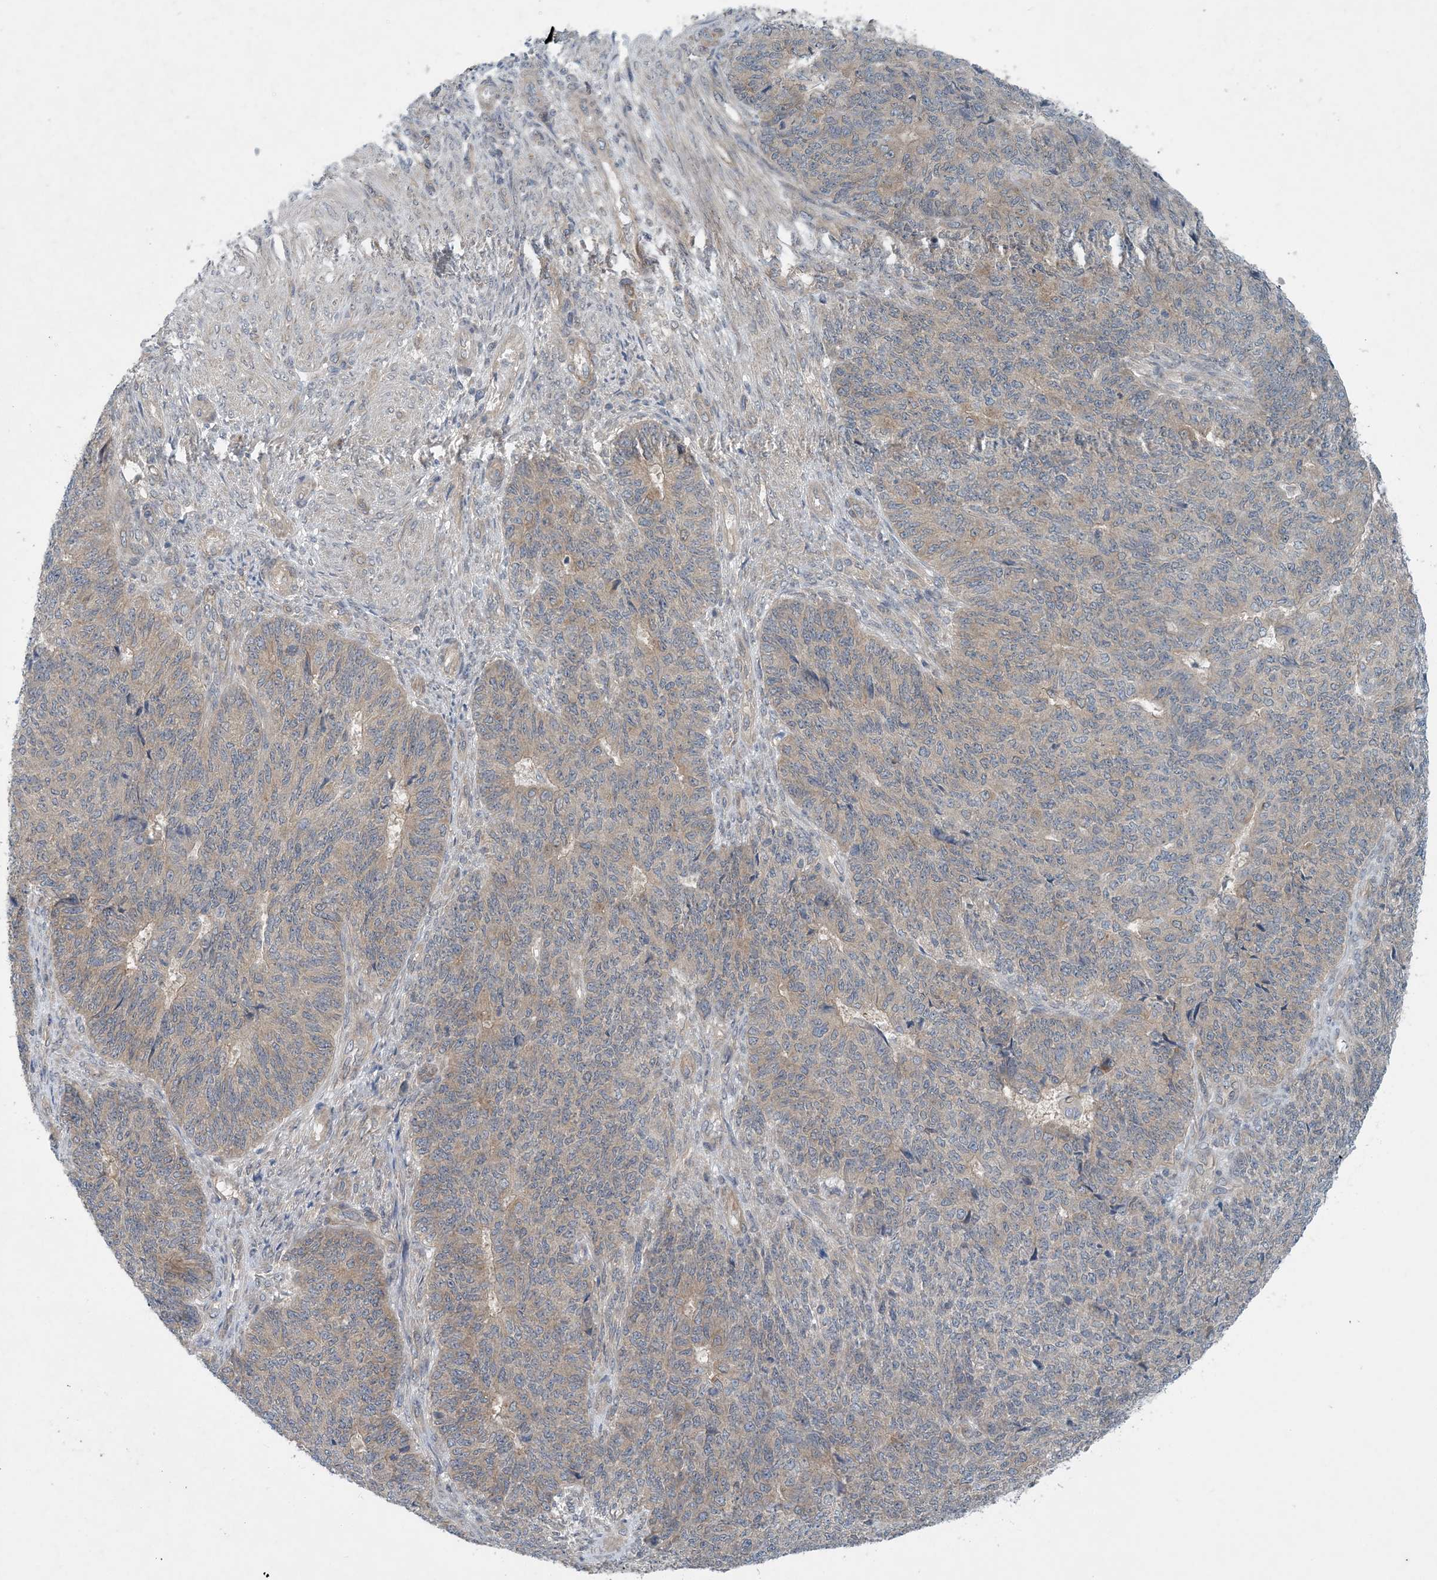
{"staining": {"intensity": "weak", "quantity": "<25%", "location": "cytoplasmic/membranous"}, "tissue": "endometrial cancer", "cell_type": "Tumor cells", "image_type": "cancer", "snomed": [{"axis": "morphology", "description": "Adenocarcinoma, NOS"}, {"axis": "topography", "description": "Endometrium"}], "caption": "An immunohistochemistry (IHC) micrograph of endometrial cancer is shown. There is no staining in tumor cells of endometrial cancer. (Immunohistochemistry (ihc), brightfield microscopy, high magnification).", "gene": "HIKESHI", "patient": {"sex": "female", "age": 32}}